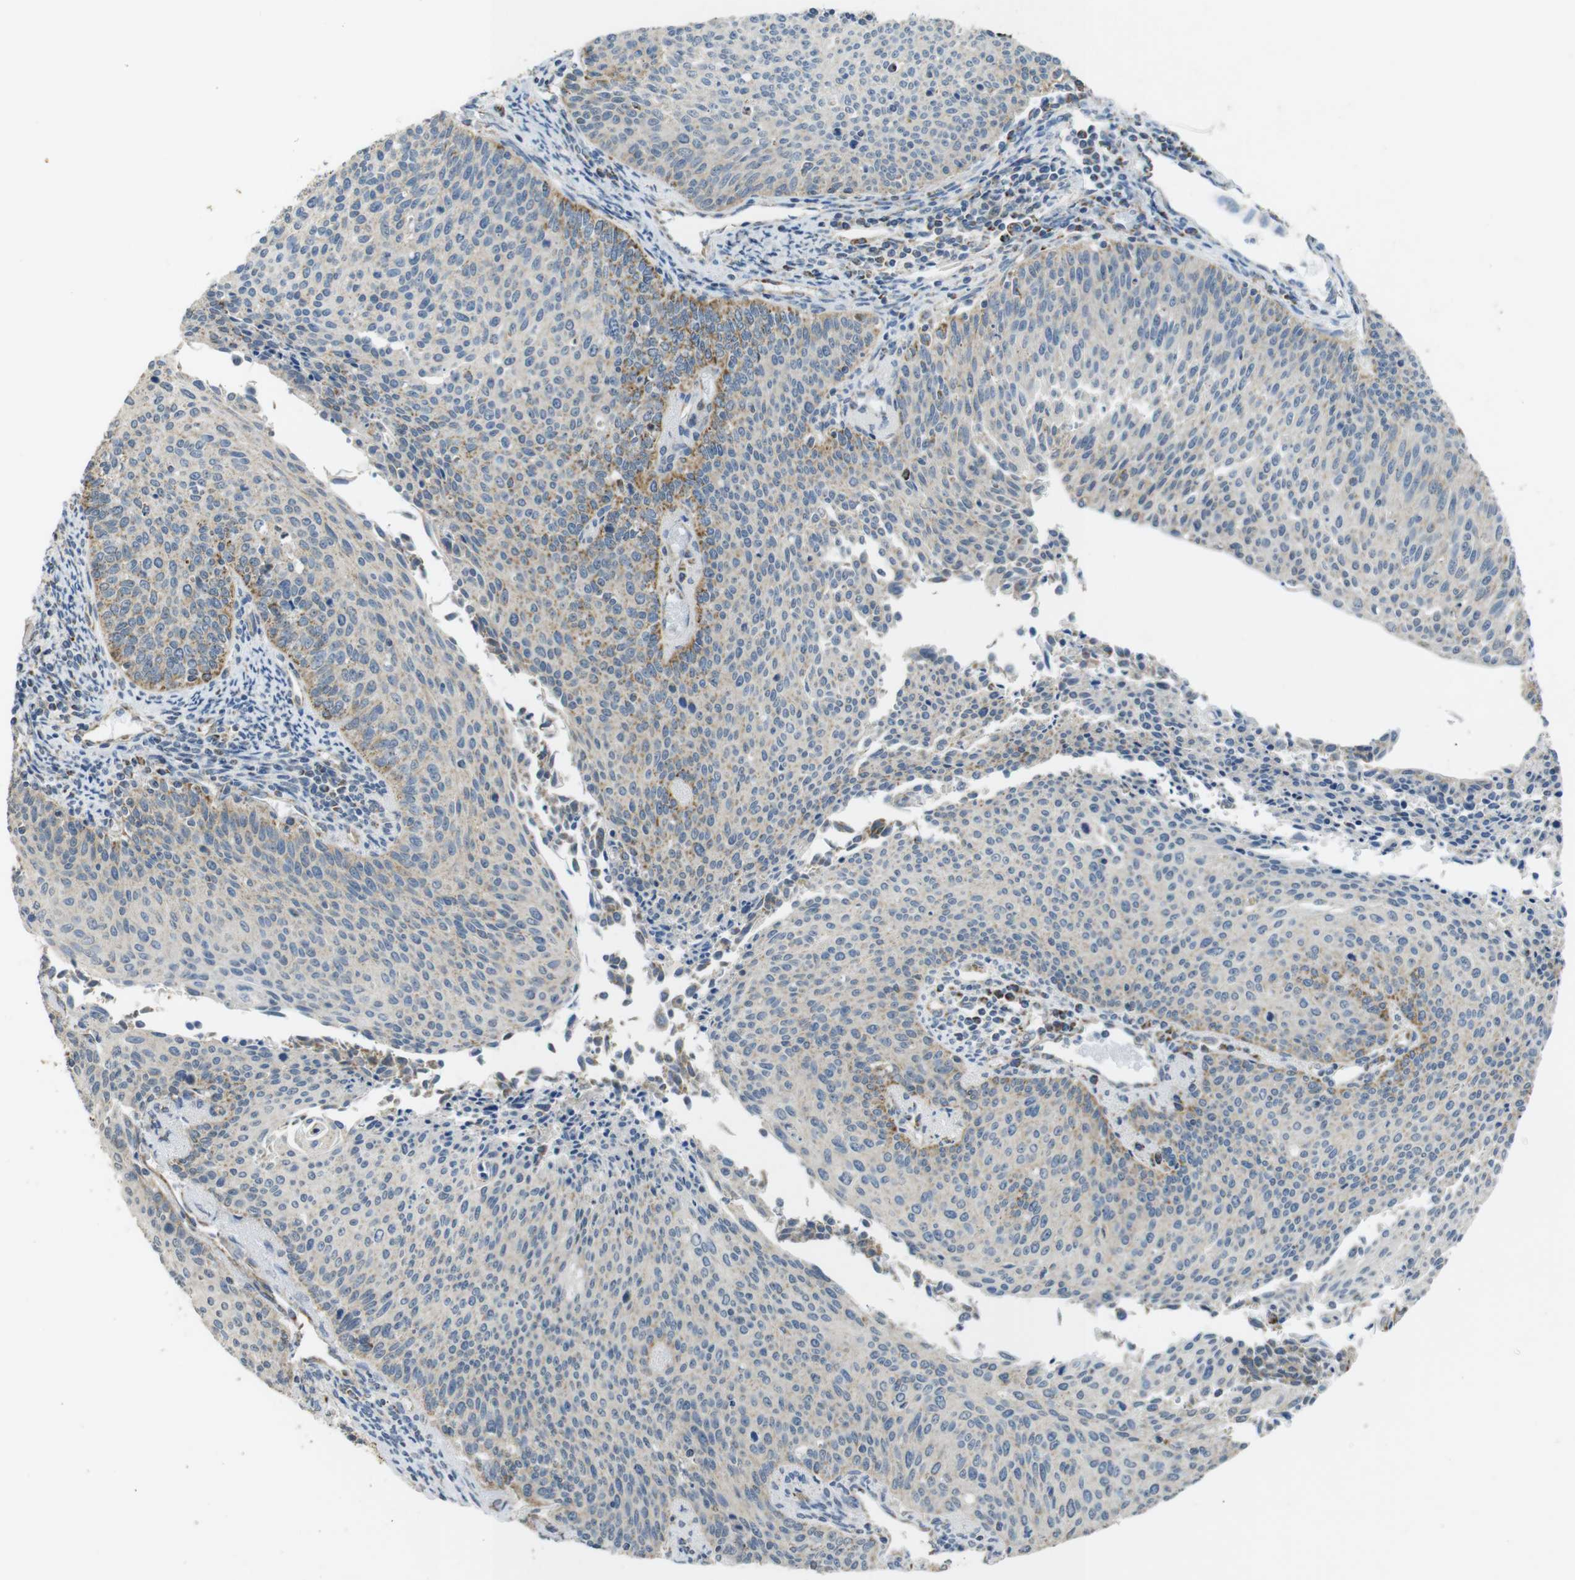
{"staining": {"intensity": "moderate", "quantity": "<25%", "location": "cytoplasmic/membranous"}, "tissue": "cervical cancer", "cell_type": "Tumor cells", "image_type": "cancer", "snomed": [{"axis": "morphology", "description": "Squamous cell carcinoma, NOS"}, {"axis": "topography", "description": "Cervix"}], "caption": "There is low levels of moderate cytoplasmic/membranous expression in tumor cells of squamous cell carcinoma (cervical), as demonstrated by immunohistochemical staining (brown color).", "gene": "CALHM2", "patient": {"sex": "female", "age": 55}}